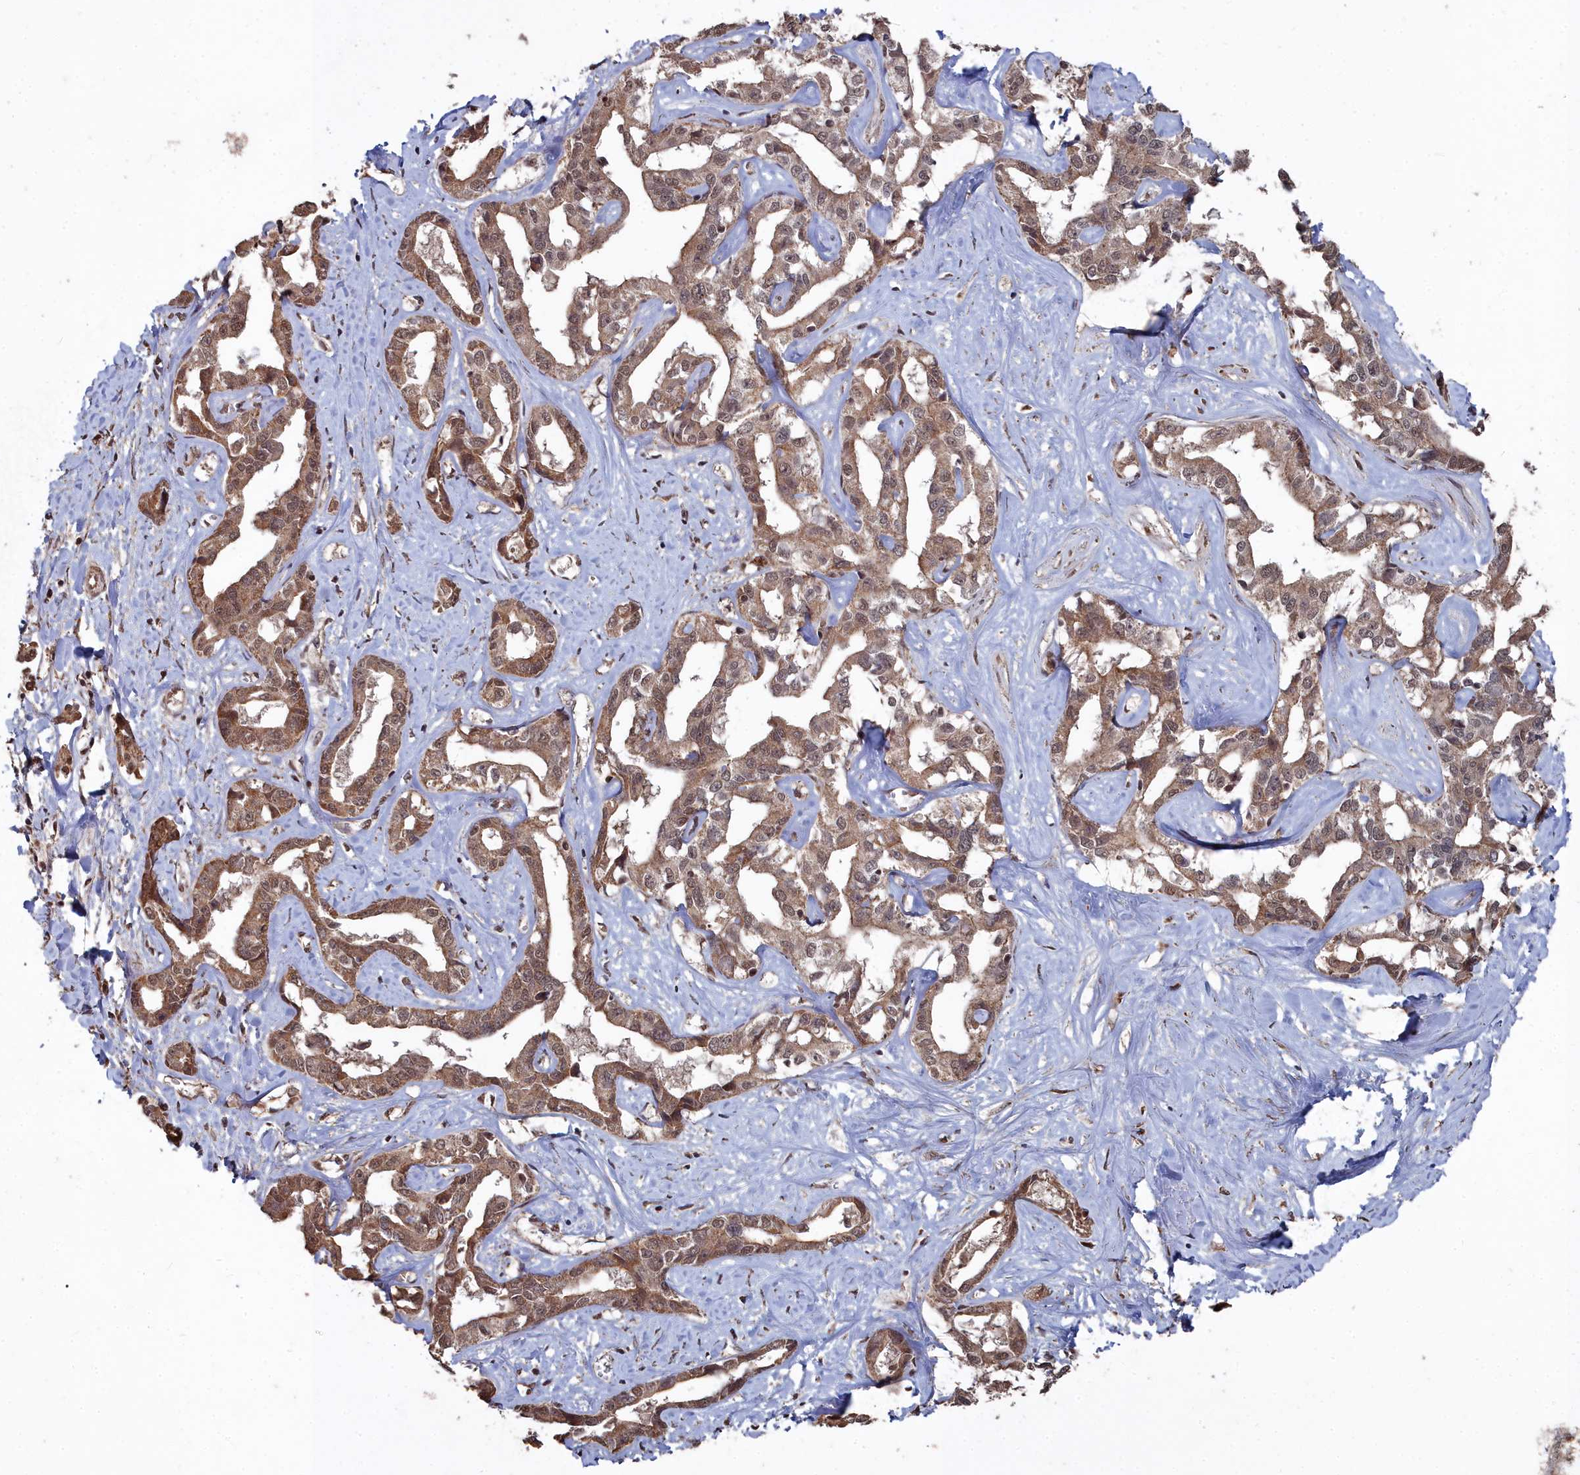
{"staining": {"intensity": "moderate", "quantity": ">75%", "location": "cytoplasmic/membranous,nuclear"}, "tissue": "liver cancer", "cell_type": "Tumor cells", "image_type": "cancer", "snomed": [{"axis": "morphology", "description": "Cholangiocarcinoma"}, {"axis": "topography", "description": "Liver"}], "caption": "This is an image of immunohistochemistry staining of liver cholangiocarcinoma, which shows moderate staining in the cytoplasmic/membranous and nuclear of tumor cells.", "gene": "CCNP", "patient": {"sex": "male", "age": 59}}